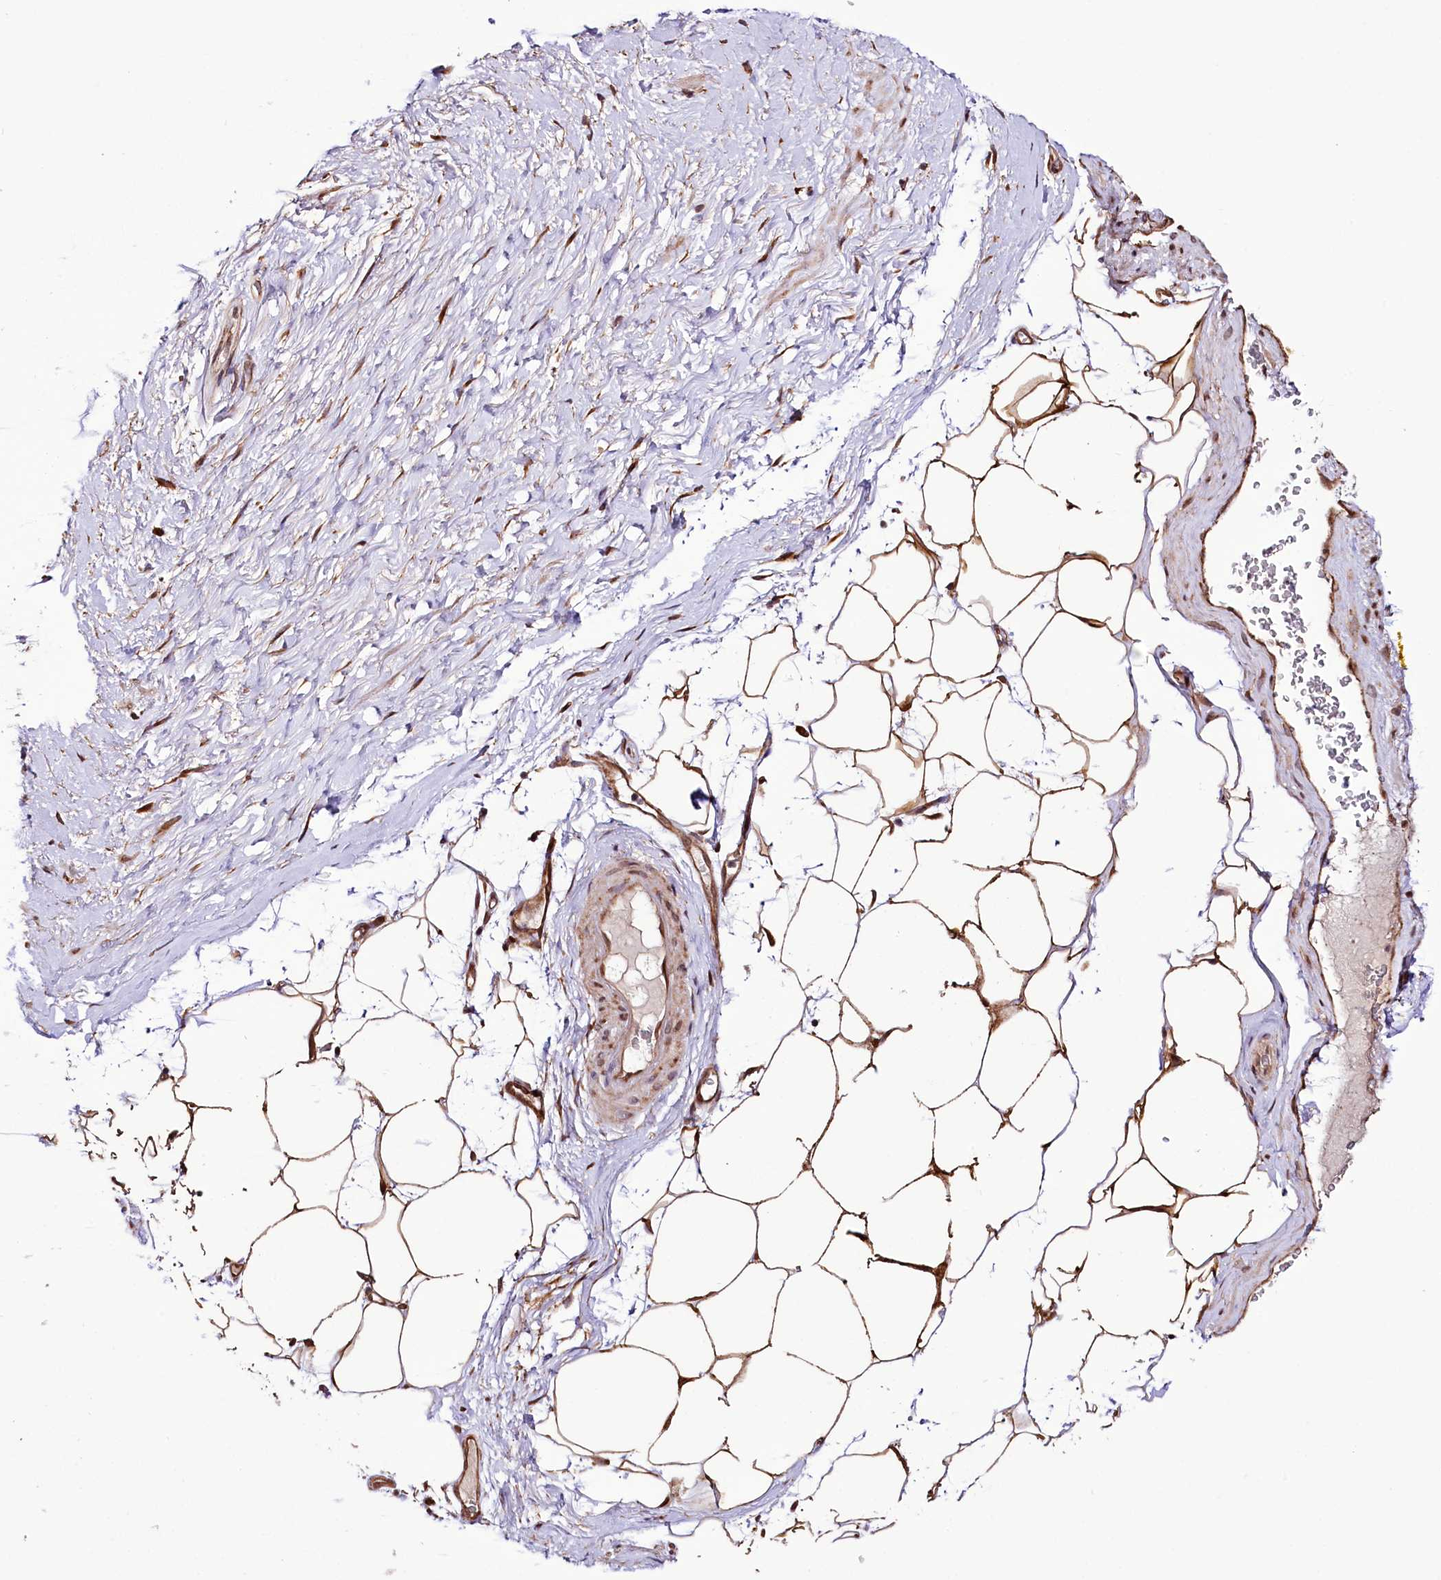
{"staining": {"intensity": "moderate", "quantity": ">75%", "location": "cytoplasmic/membranous,nuclear"}, "tissue": "adipose tissue", "cell_type": "Adipocytes", "image_type": "normal", "snomed": [{"axis": "morphology", "description": "Normal tissue, NOS"}, {"axis": "morphology", "description": "Adenocarcinoma, Low grade"}, {"axis": "topography", "description": "Prostate"}, {"axis": "topography", "description": "Peripheral nerve tissue"}], "caption": "This is an image of IHC staining of unremarkable adipose tissue, which shows moderate staining in the cytoplasmic/membranous,nuclear of adipocytes.", "gene": "CUTC", "patient": {"sex": "male", "age": 63}}